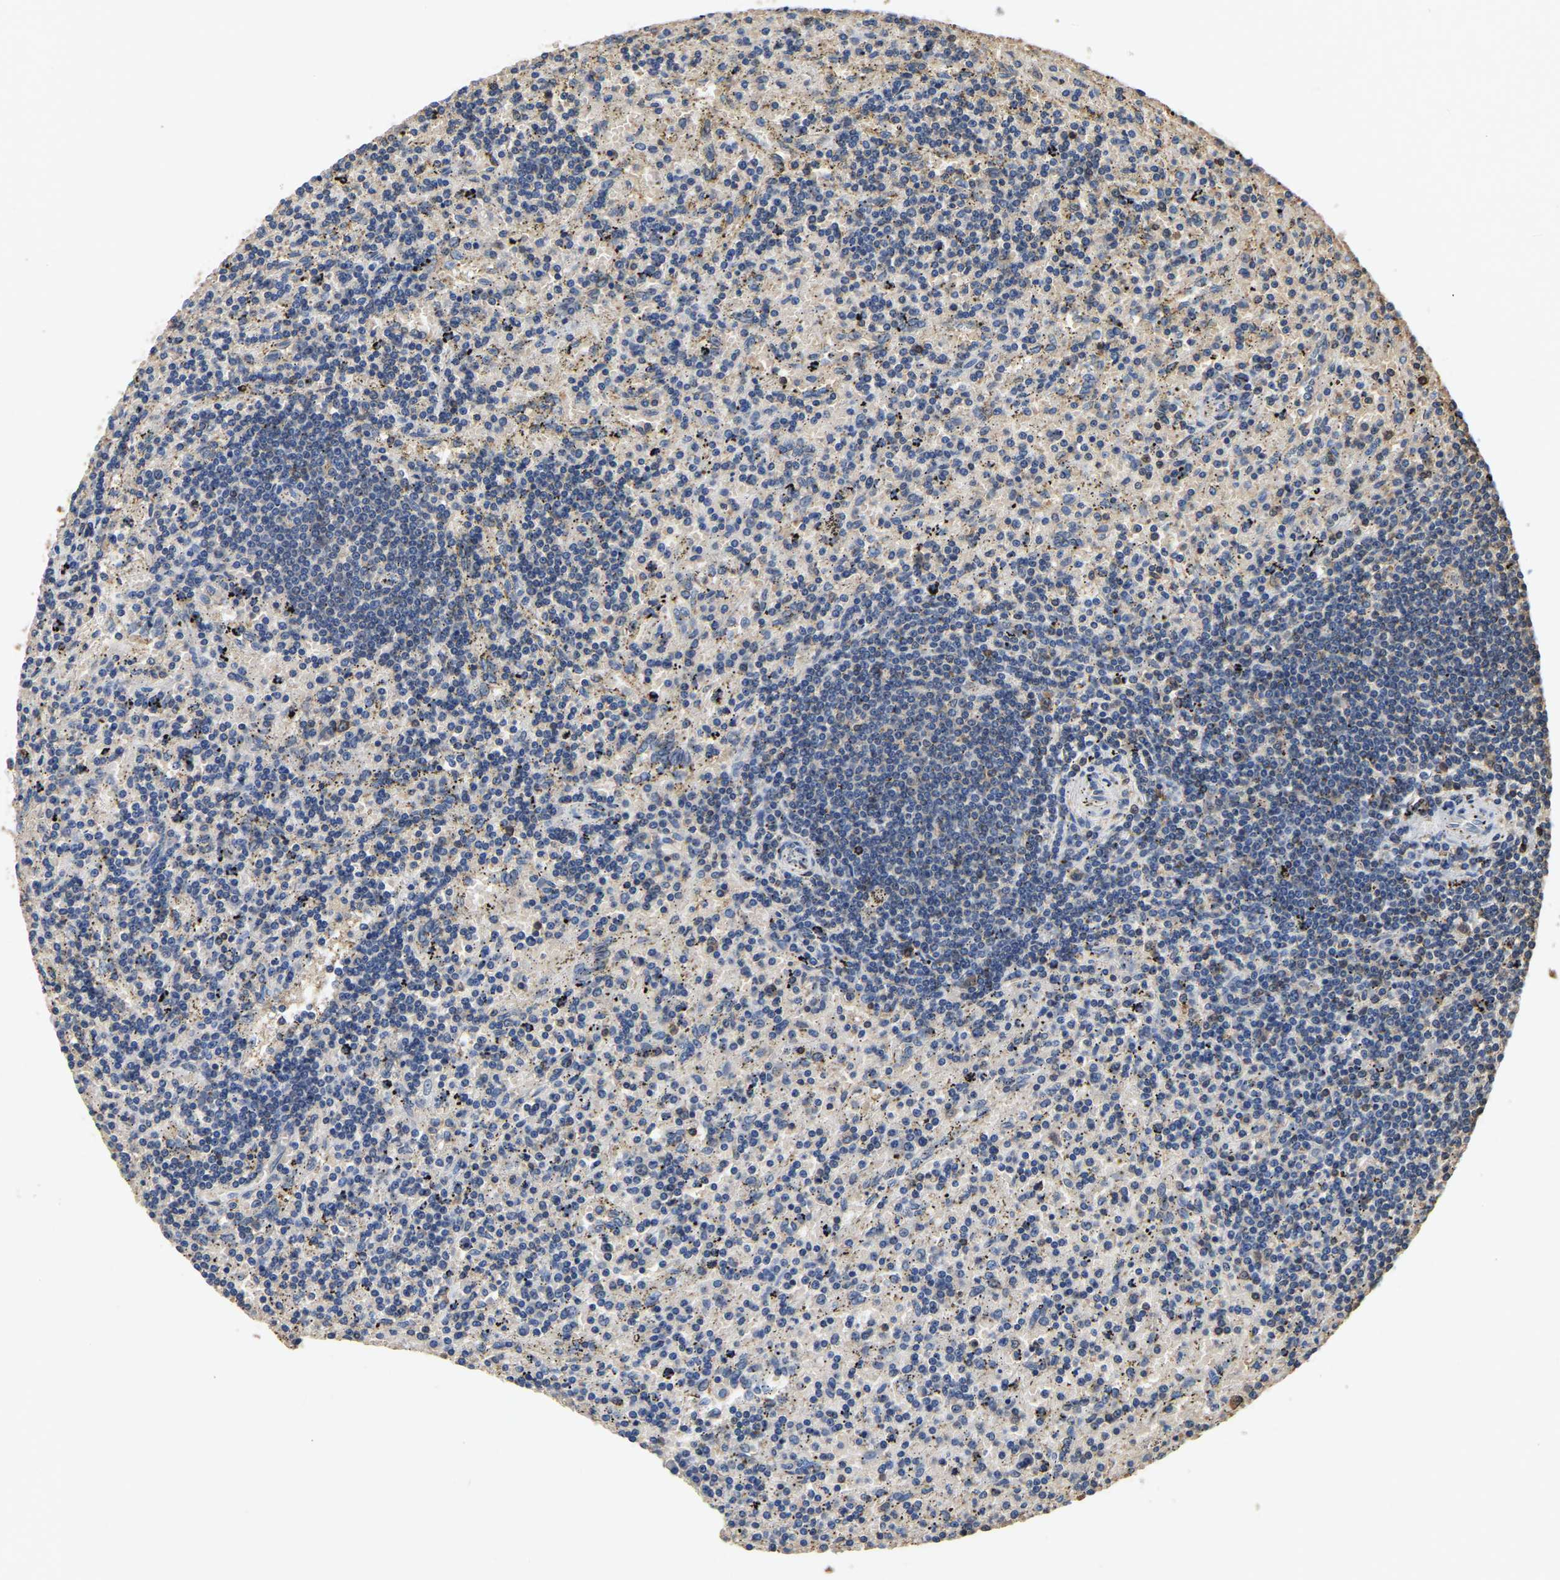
{"staining": {"intensity": "weak", "quantity": "<25%", "location": "cytoplasmic/membranous"}, "tissue": "lymphoma", "cell_type": "Tumor cells", "image_type": "cancer", "snomed": [{"axis": "morphology", "description": "Malignant lymphoma, non-Hodgkin's type, Low grade"}, {"axis": "topography", "description": "Spleen"}], "caption": "Immunohistochemistry histopathology image of neoplastic tissue: lymphoma stained with DAB (3,3'-diaminobenzidine) reveals no significant protein positivity in tumor cells.", "gene": "LDHB", "patient": {"sex": "male", "age": 76}}